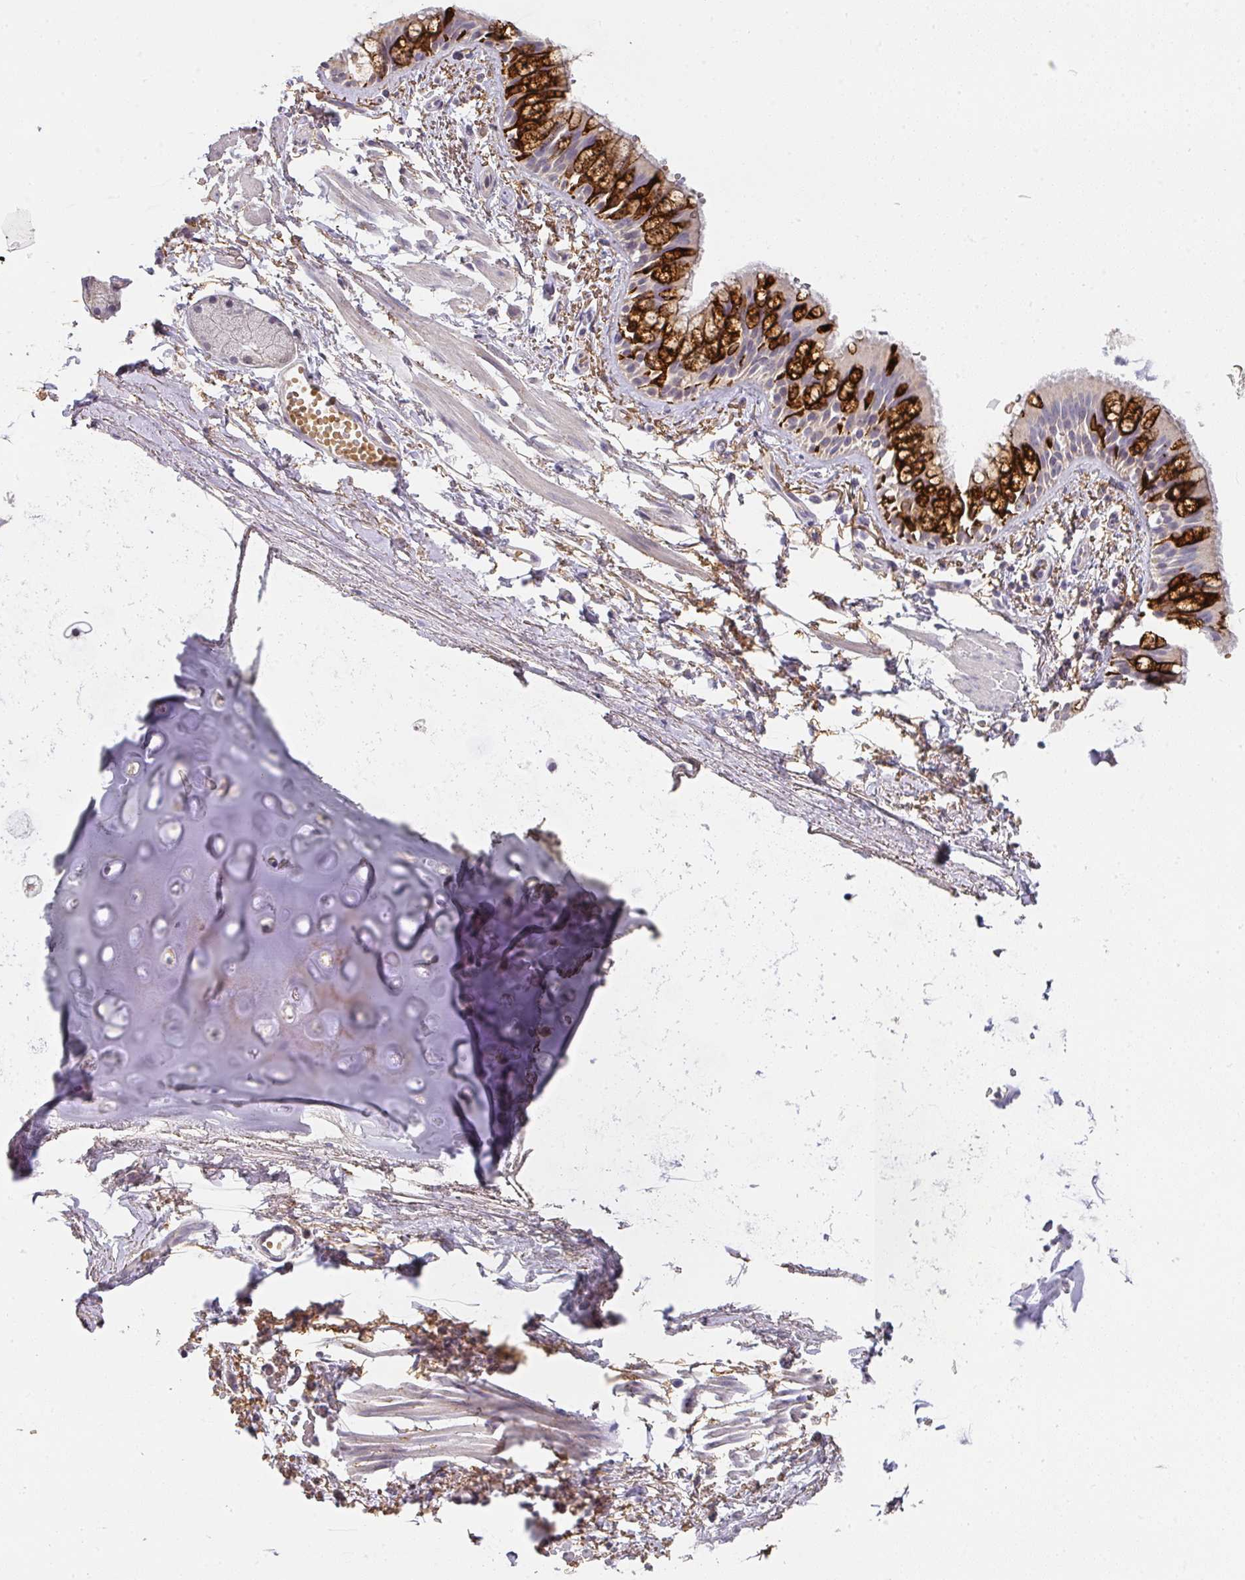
{"staining": {"intensity": "strong", "quantity": "25%-75%", "location": "cytoplasmic/membranous"}, "tissue": "bronchus", "cell_type": "Respiratory epithelial cells", "image_type": "normal", "snomed": [{"axis": "morphology", "description": "Normal tissue, NOS"}, {"axis": "topography", "description": "Lymph node"}, {"axis": "topography", "description": "Cartilage tissue"}, {"axis": "topography", "description": "Bronchus"}], "caption": "IHC staining of unremarkable bronchus, which displays high levels of strong cytoplasmic/membranous positivity in approximately 25%-75% of respiratory epithelial cells indicating strong cytoplasmic/membranous protein staining. The staining was performed using DAB (3,3'-diaminobenzidine) (brown) for protein detection and nuclei were counterstained in hematoxylin (blue).", "gene": "FOXN4", "patient": {"sex": "female", "age": 70}}